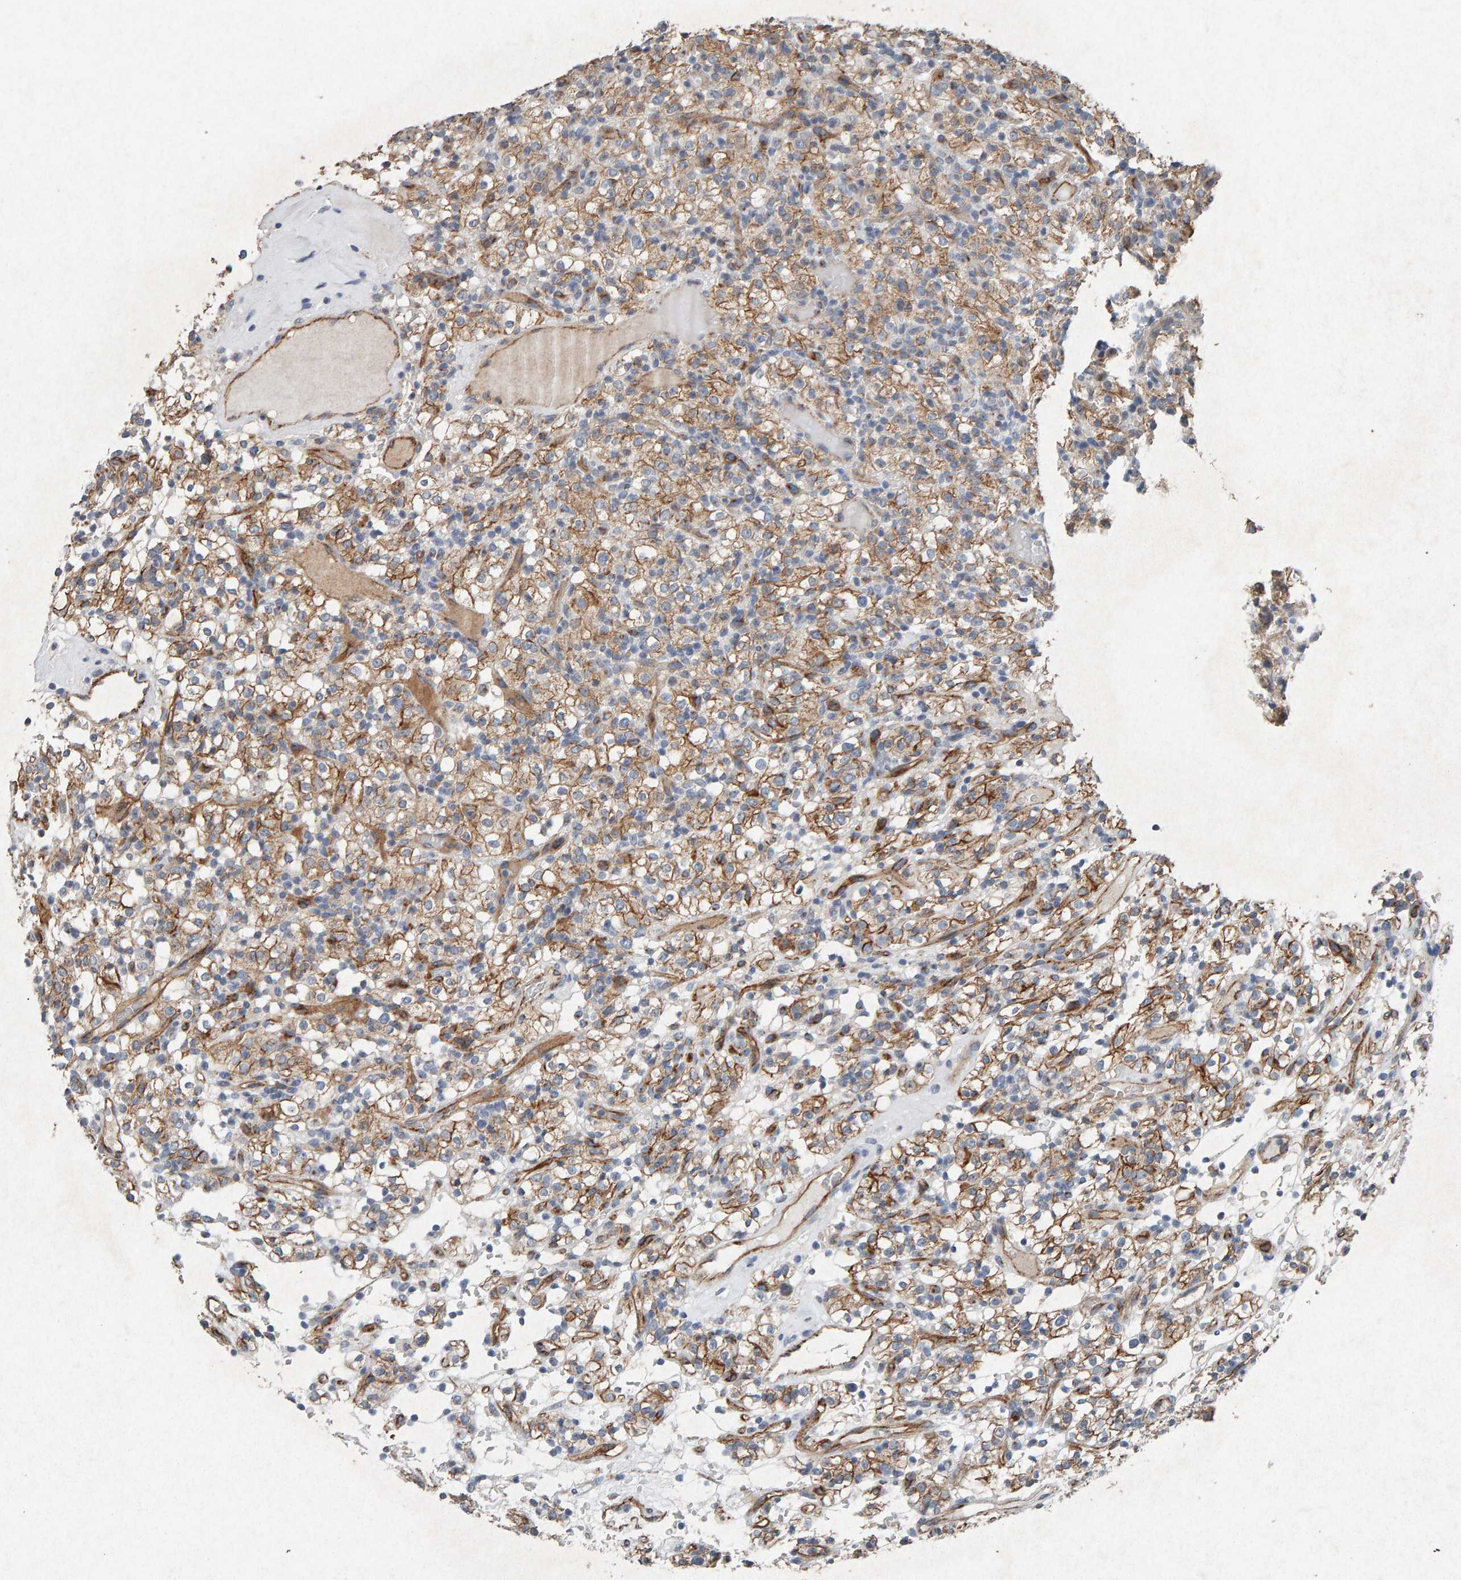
{"staining": {"intensity": "moderate", "quantity": ">75%", "location": "cytoplasmic/membranous"}, "tissue": "renal cancer", "cell_type": "Tumor cells", "image_type": "cancer", "snomed": [{"axis": "morphology", "description": "Normal tissue, NOS"}, {"axis": "morphology", "description": "Adenocarcinoma, NOS"}, {"axis": "topography", "description": "Kidney"}], "caption": "Immunohistochemical staining of renal cancer demonstrates moderate cytoplasmic/membranous protein positivity in about >75% of tumor cells.", "gene": "PTPRM", "patient": {"sex": "female", "age": 72}}